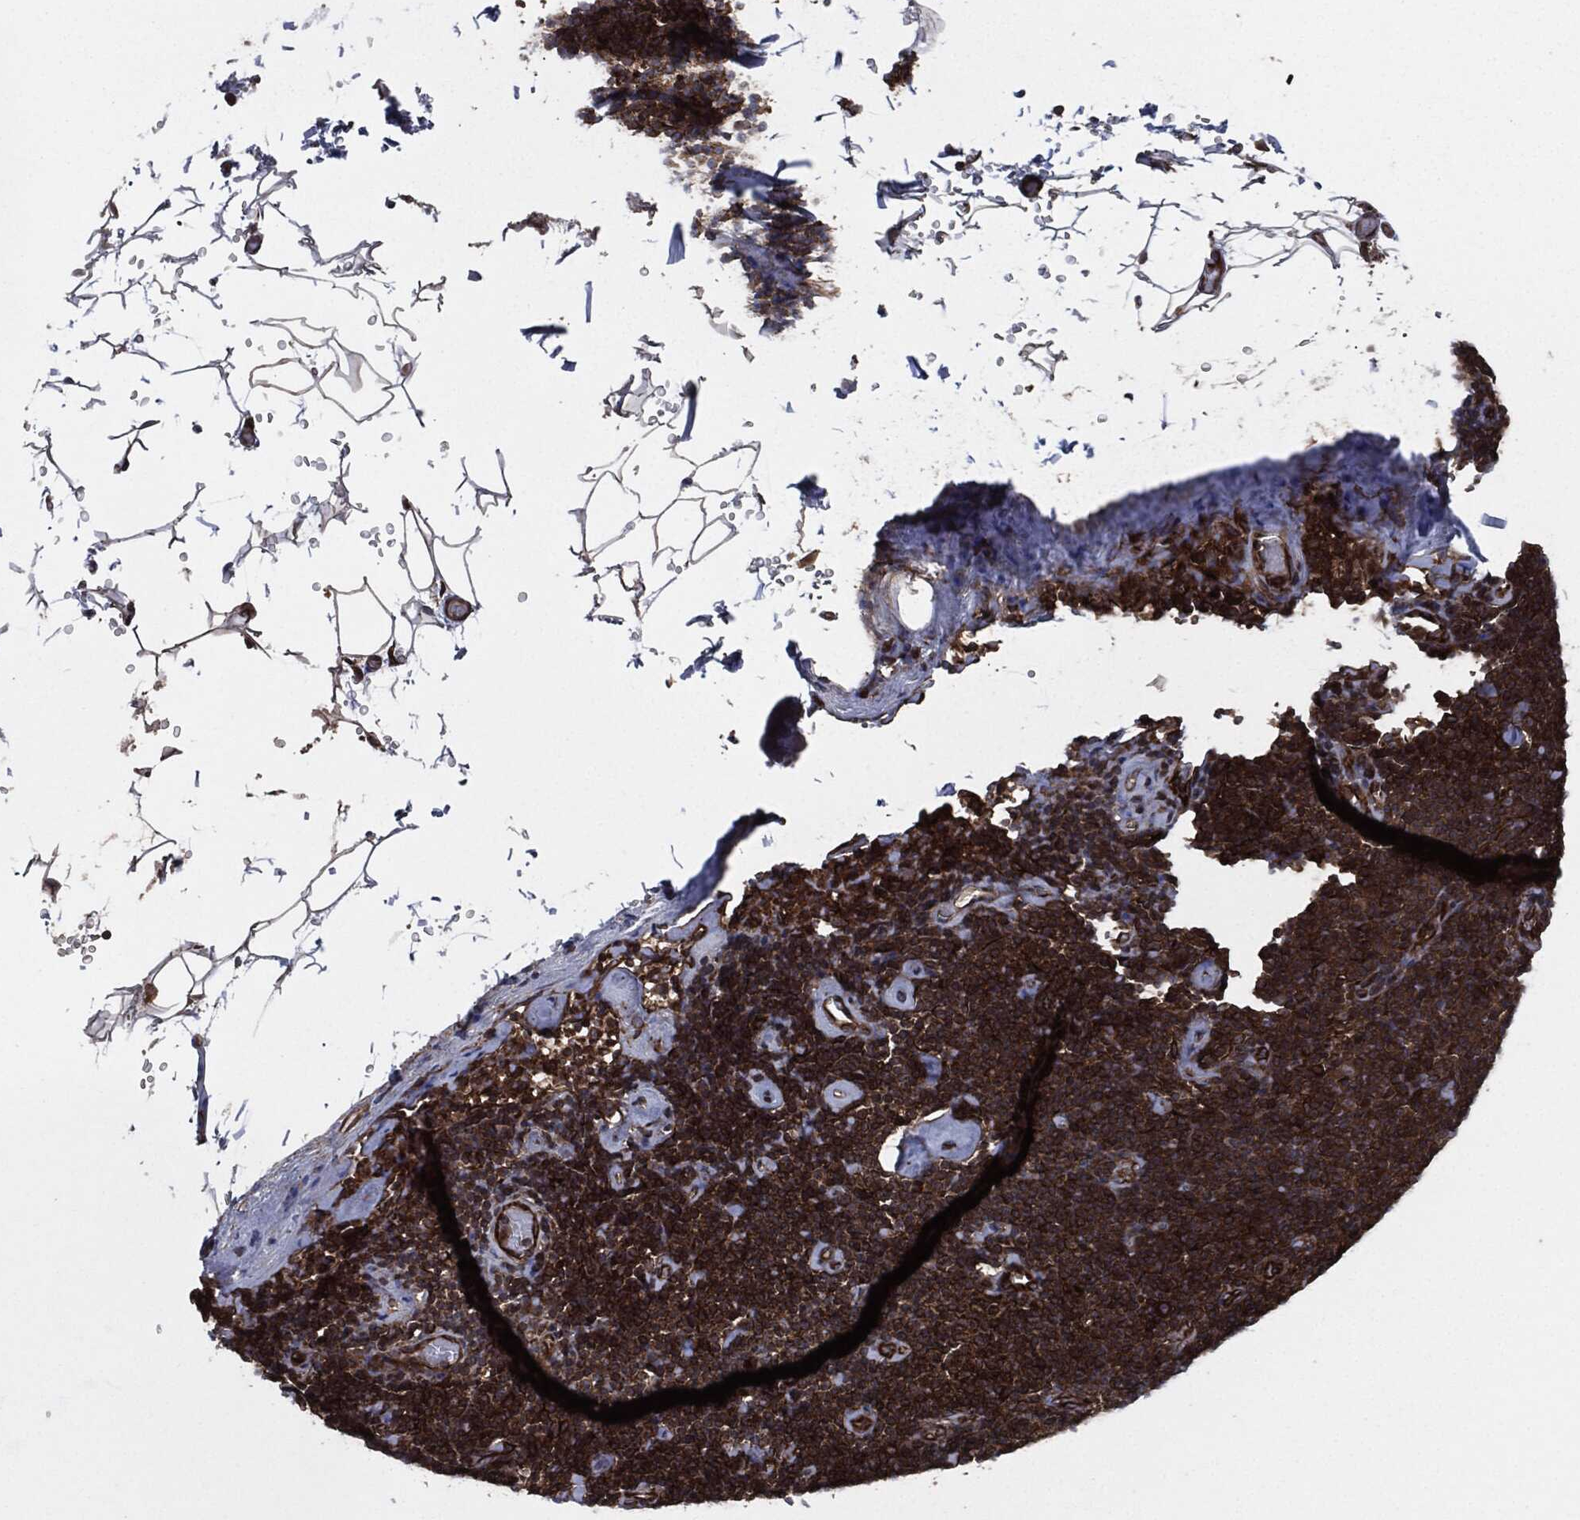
{"staining": {"intensity": "strong", "quantity": ">75%", "location": "cytoplasmic/membranous"}, "tissue": "lymphoma", "cell_type": "Tumor cells", "image_type": "cancer", "snomed": [{"axis": "morphology", "description": "Malignant lymphoma, non-Hodgkin's type, Low grade"}, {"axis": "topography", "description": "Lymph node"}], "caption": "Immunohistochemical staining of human low-grade malignant lymphoma, non-Hodgkin's type reveals strong cytoplasmic/membranous protein staining in approximately >75% of tumor cells. (IHC, brightfield microscopy, high magnification).", "gene": "RAP1GDS1", "patient": {"sex": "male", "age": 81}}